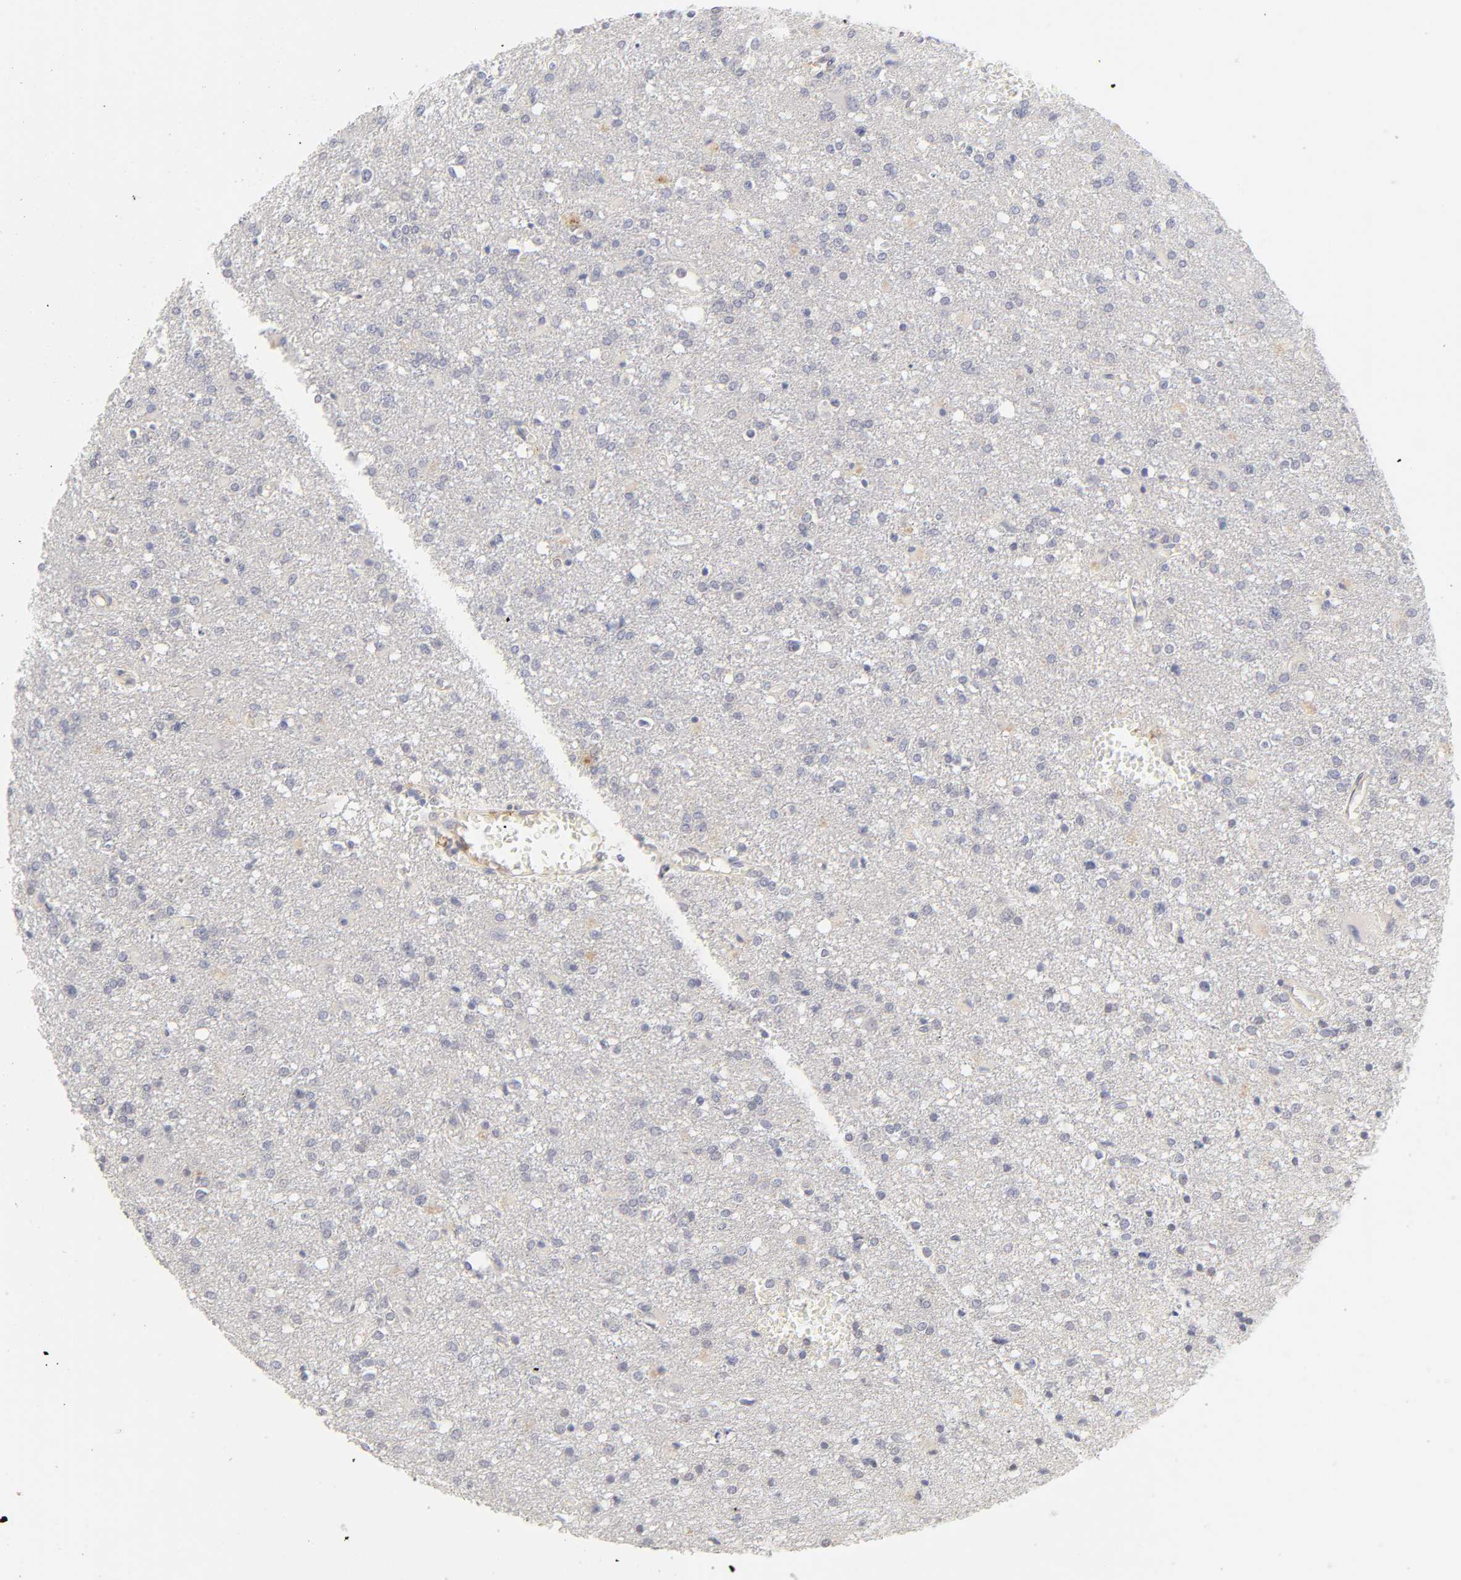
{"staining": {"intensity": "negative", "quantity": "none", "location": "none"}, "tissue": "glioma", "cell_type": "Tumor cells", "image_type": "cancer", "snomed": [{"axis": "morphology", "description": "Glioma, malignant, High grade"}, {"axis": "topography", "description": "Cerebral cortex"}], "caption": "A high-resolution image shows IHC staining of malignant high-grade glioma, which demonstrates no significant positivity in tumor cells.", "gene": "CYP4B1", "patient": {"sex": "male", "age": 76}}